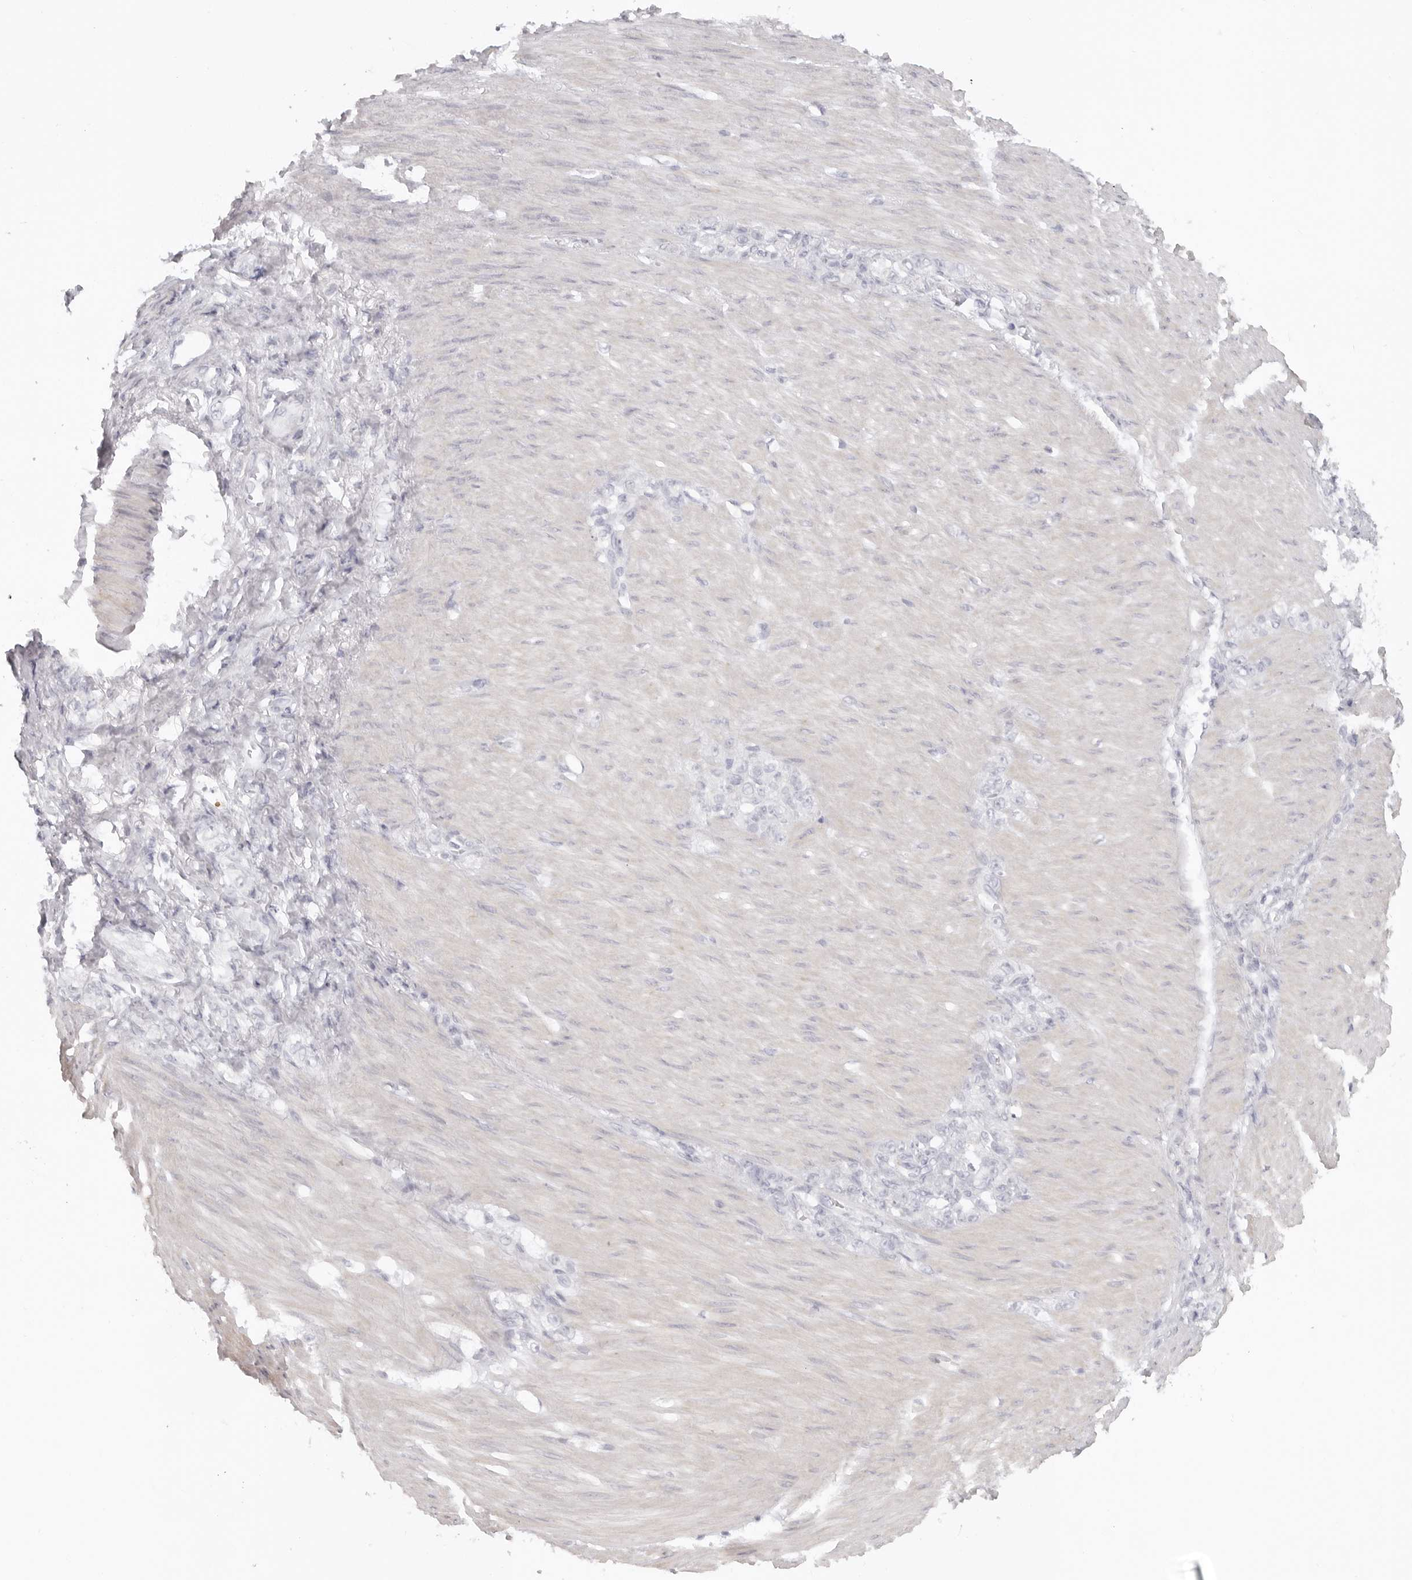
{"staining": {"intensity": "negative", "quantity": "none", "location": "none"}, "tissue": "stomach cancer", "cell_type": "Tumor cells", "image_type": "cancer", "snomed": [{"axis": "morphology", "description": "Normal tissue, NOS"}, {"axis": "morphology", "description": "Adenocarcinoma, NOS"}, {"axis": "topography", "description": "Stomach"}], "caption": "Micrograph shows no significant protein expression in tumor cells of stomach adenocarcinoma.", "gene": "RXFP1", "patient": {"sex": "male", "age": 82}}